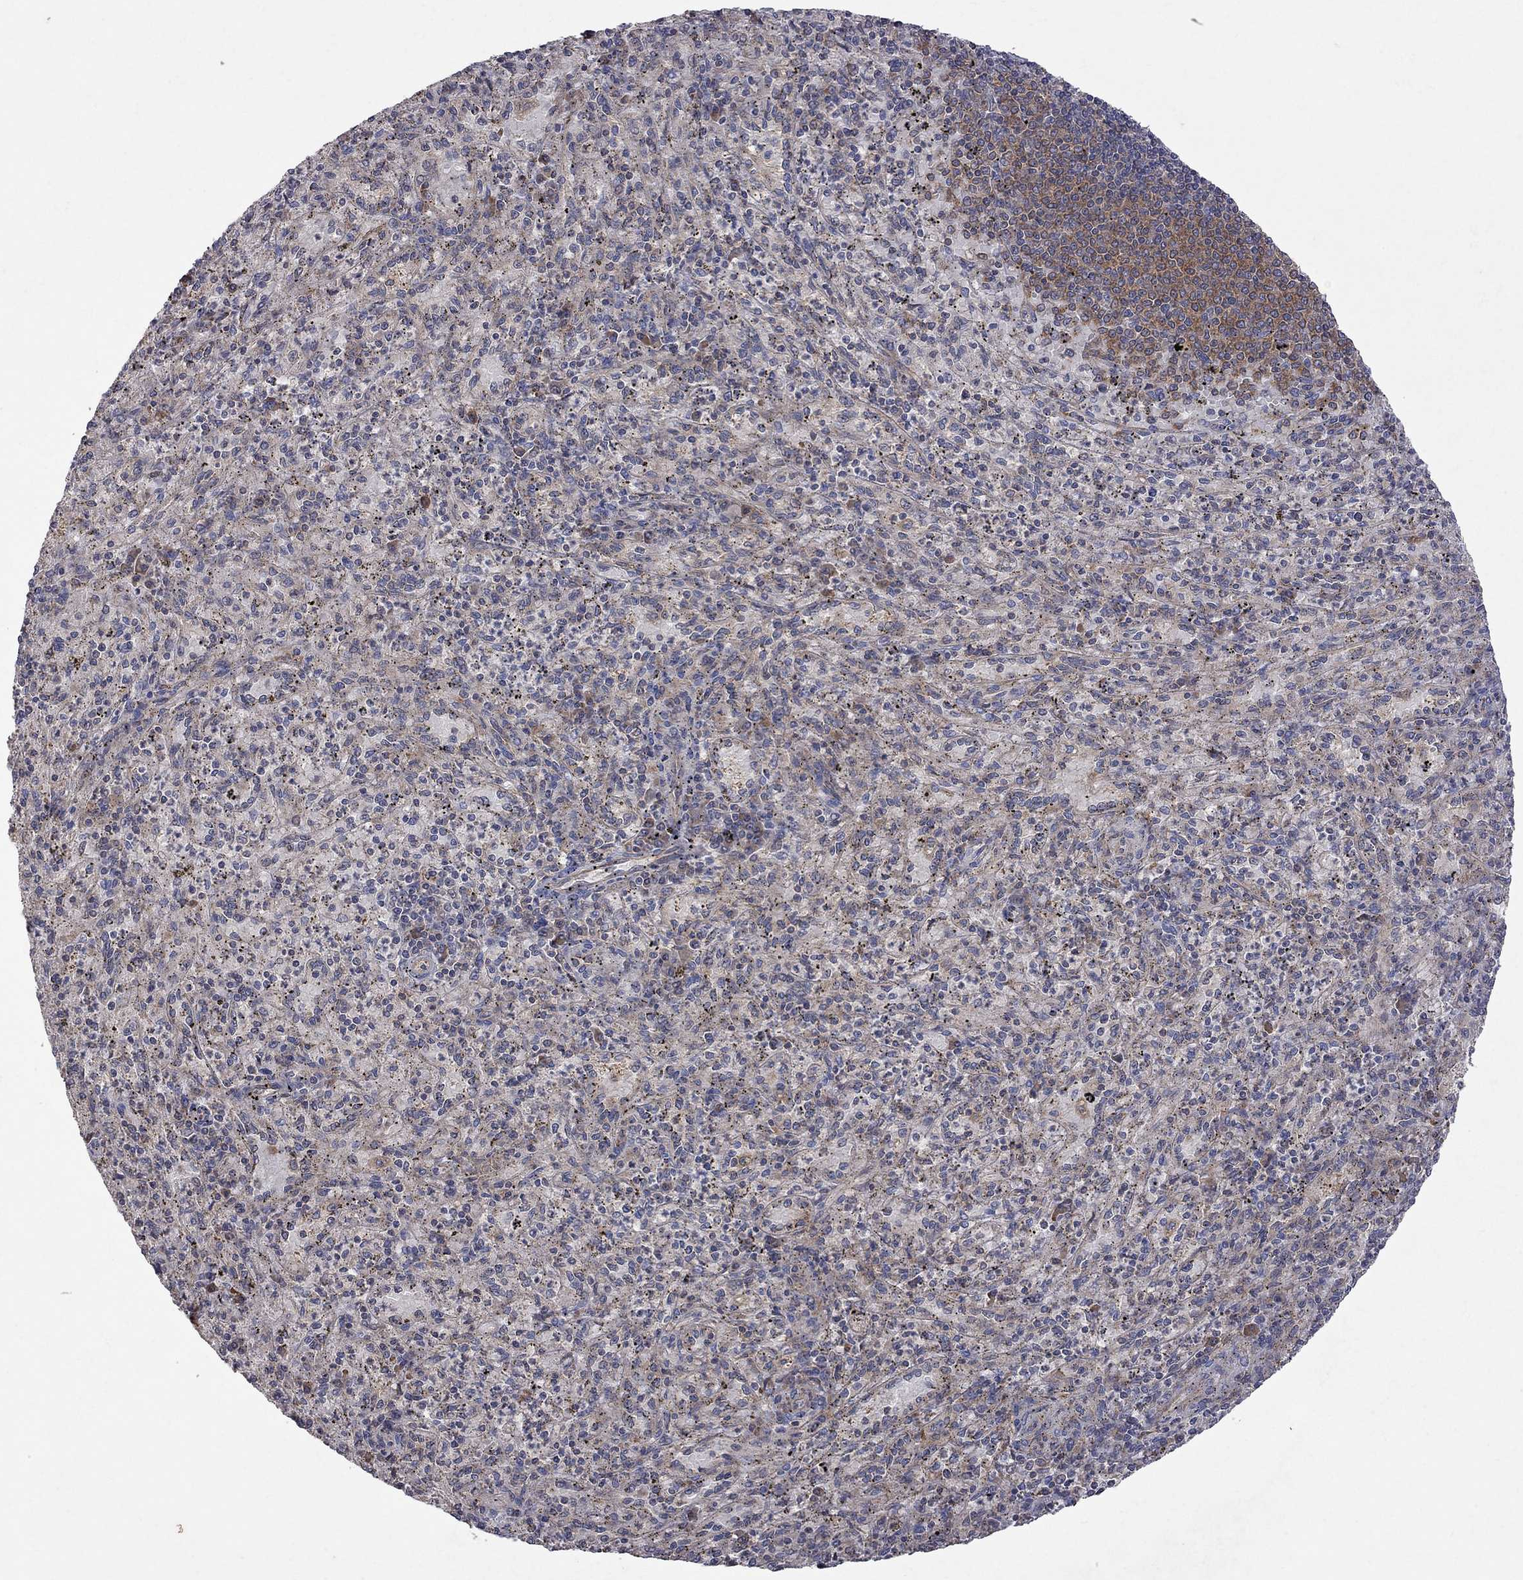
{"staining": {"intensity": "moderate", "quantity": "25%-75%", "location": "cytoplasmic/membranous"}, "tissue": "spleen", "cell_type": "Cells in red pulp", "image_type": "normal", "snomed": [{"axis": "morphology", "description": "Normal tissue, NOS"}, {"axis": "topography", "description": "Spleen"}], "caption": "Immunohistochemical staining of benign human spleen shows 25%-75% levels of moderate cytoplasmic/membranous protein expression in about 25%-75% of cells in red pulp. (Brightfield microscopy of DAB IHC at high magnification).", "gene": "ABI3", "patient": {"sex": "male", "age": 60}}